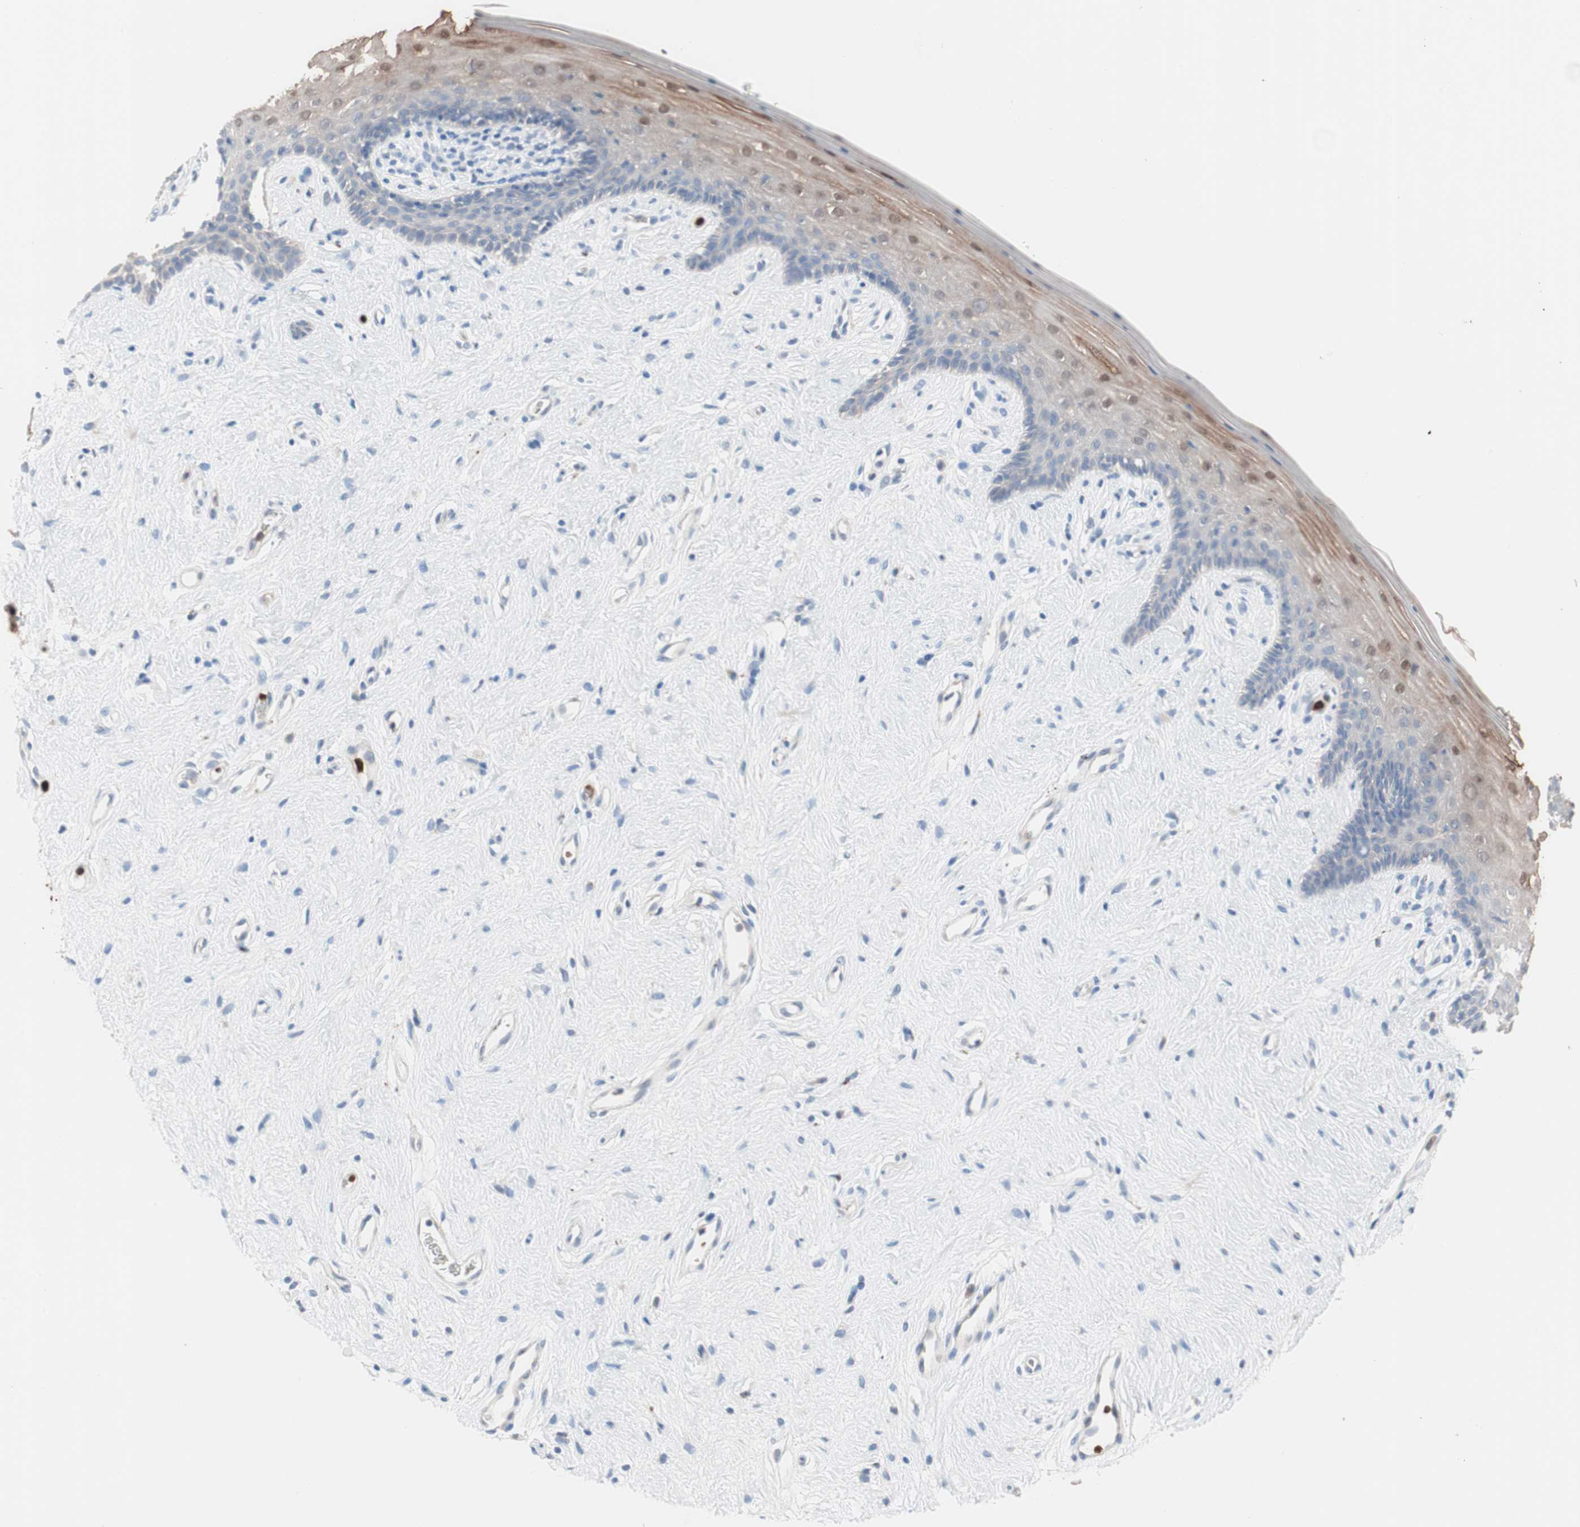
{"staining": {"intensity": "strong", "quantity": "25%-75%", "location": "cytoplasmic/membranous"}, "tissue": "vagina", "cell_type": "Squamous epithelial cells", "image_type": "normal", "snomed": [{"axis": "morphology", "description": "Normal tissue, NOS"}, {"axis": "topography", "description": "Vagina"}], "caption": "Strong cytoplasmic/membranous protein positivity is identified in approximately 25%-75% of squamous epithelial cells in vagina. The protein is shown in brown color, while the nuclei are stained blue.", "gene": "CLEC4D", "patient": {"sex": "female", "age": 44}}